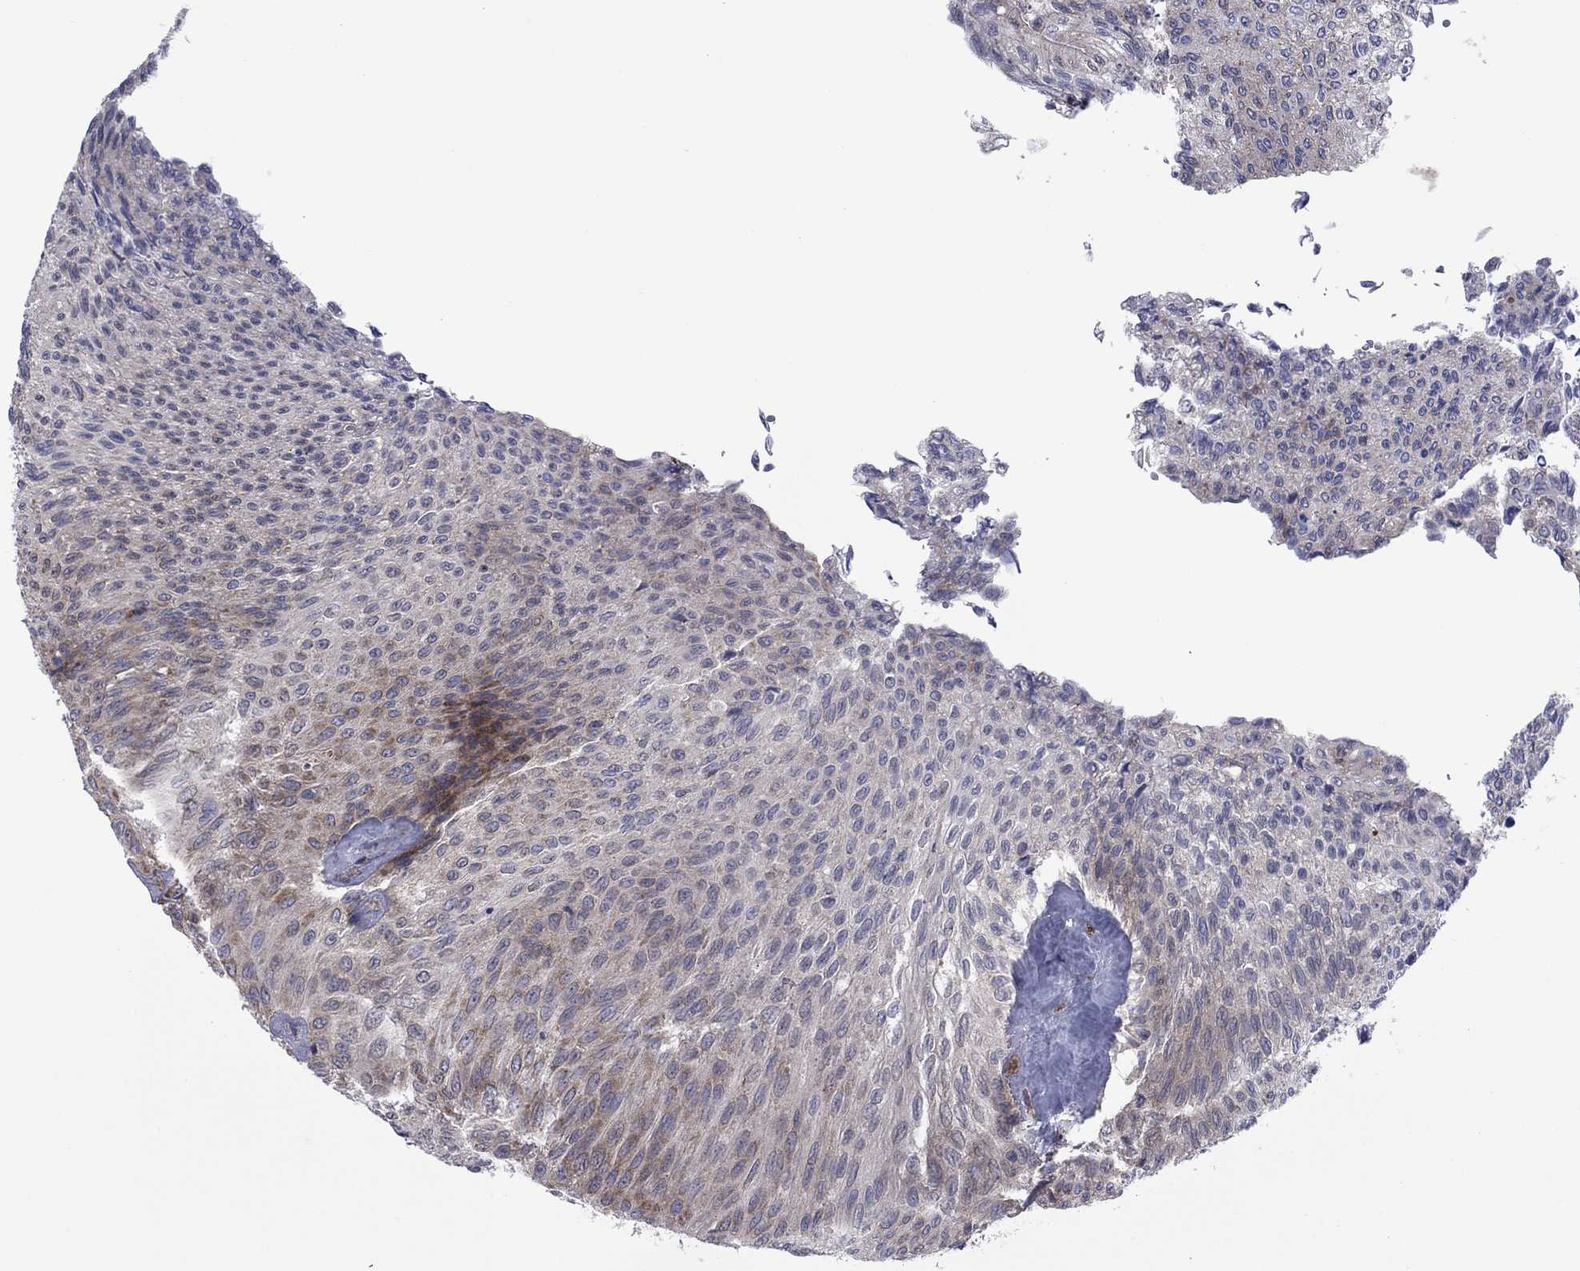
{"staining": {"intensity": "strong", "quantity": "<25%", "location": "cytoplasmic/membranous"}, "tissue": "urothelial cancer", "cell_type": "Tumor cells", "image_type": "cancer", "snomed": [{"axis": "morphology", "description": "Urothelial carcinoma, Low grade"}, {"axis": "topography", "description": "Ureter, NOS"}, {"axis": "topography", "description": "Urinary bladder"}], "caption": "An image of human urothelial carcinoma (low-grade) stained for a protein demonstrates strong cytoplasmic/membranous brown staining in tumor cells. Ihc stains the protein of interest in brown and the nuclei are stained blue.", "gene": "GPR155", "patient": {"sex": "male", "age": 78}}